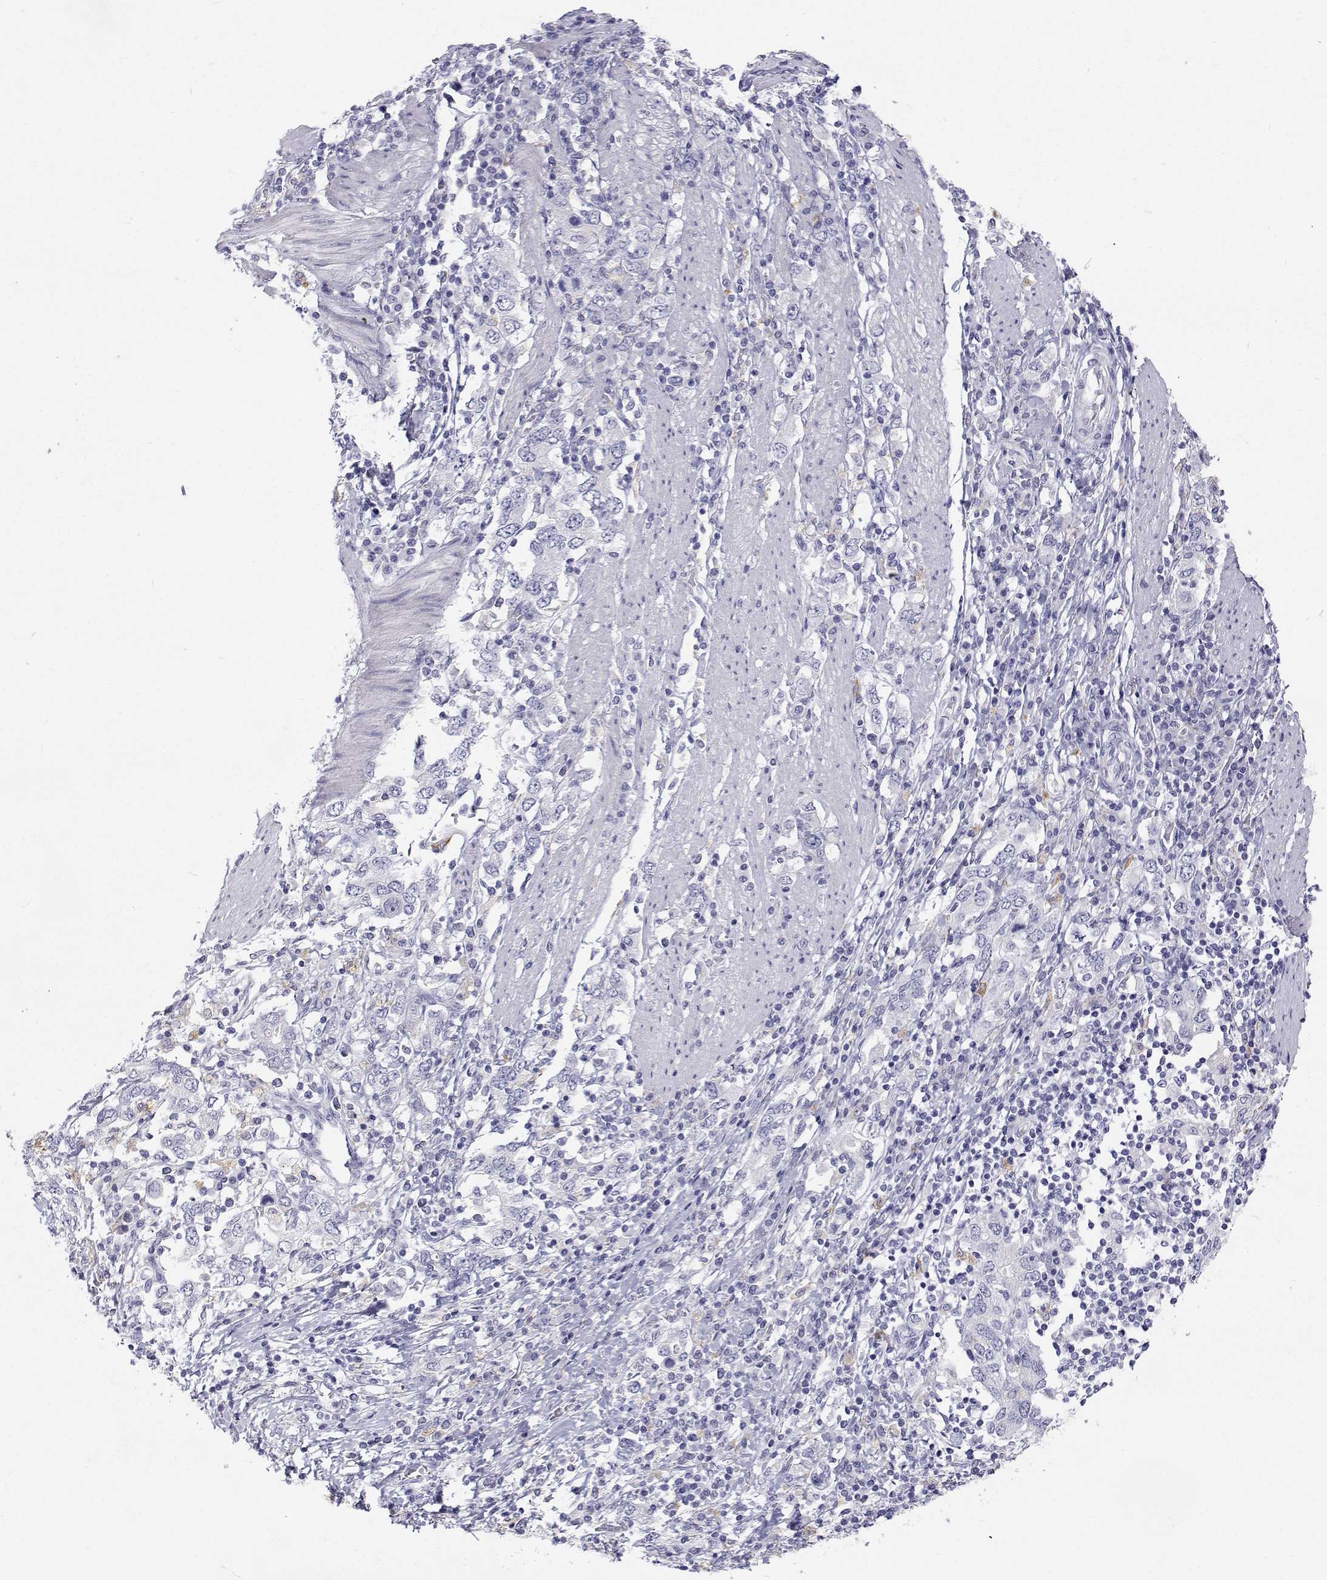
{"staining": {"intensity": "negative", "quantity": "none", "location": "none"}, "tissue": "stomach cancer", "cell_type": "Tumor cells", "image_type": "cancer", "snomed": [{"axis": "morphology", "description": "Adenocarcinoma, NOS"}, {"axis": "topography", "description": "Stomach, upper"}, {"axis": "topography", "description": "Stomach"}], "caption": "The image demonstrates no staining of tumor cells in stomach adenocarcinoma.", "gene": "NCR2", "patient": {"sex": "male", "age": 62}}